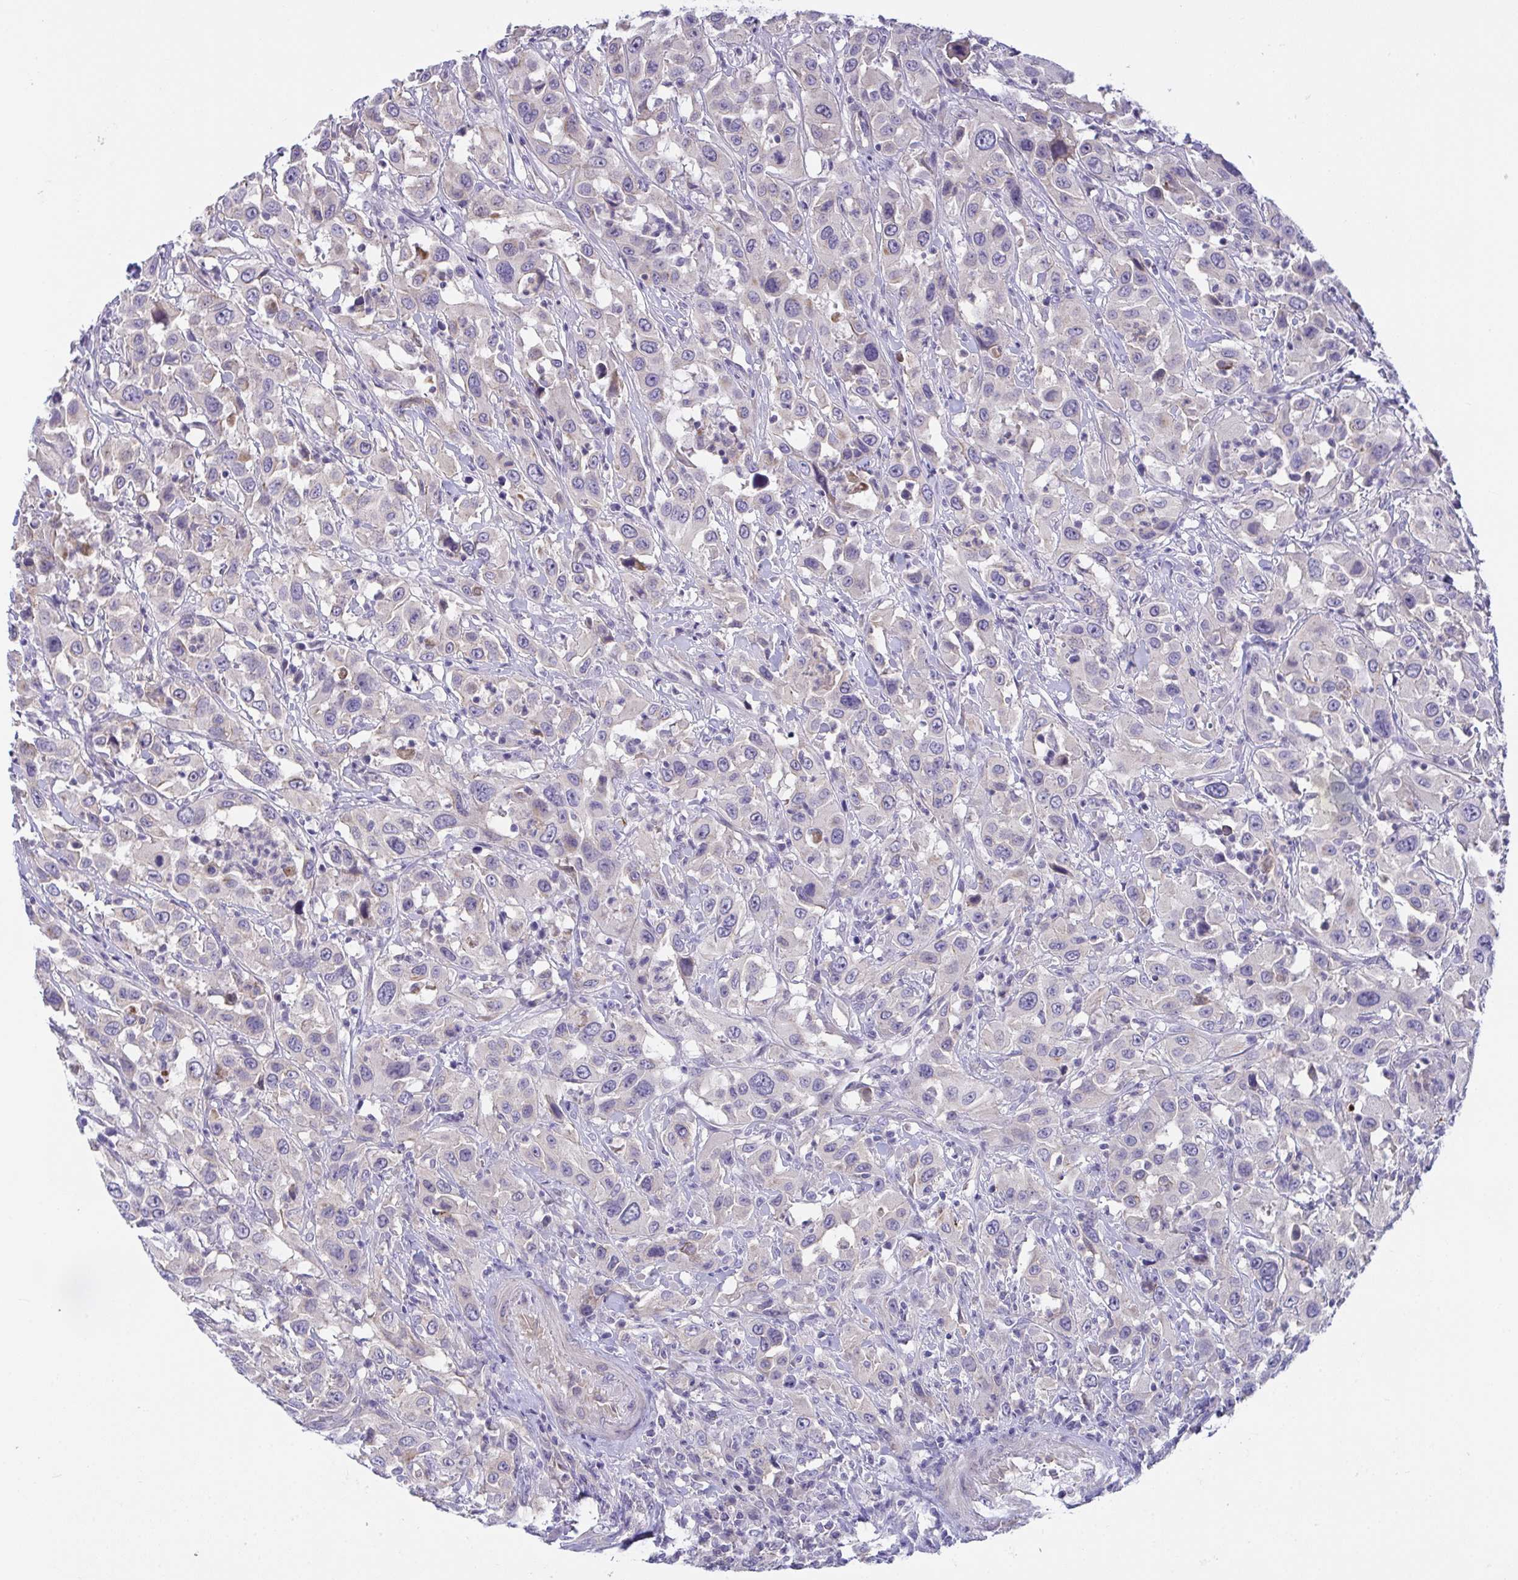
{"staining": {"intensity": "negative", "quantity": "none", "location": "none"}, "tissue": "urothelial cancer", "cell_type": "Tumor cells", "image_type": "cancer", "snomed": [{"axis": "morphology", "description": "Urothelial carcinoma, High grade"}, {"axis": "topography", "description": "Urinary bladder"}], "caption": "This is an immunohistochemistry (IHC) histopathology image of urothelial cancer. There is no positivity in tumor cells.", "gene": "RHOXF1", "patient": {"sex": "male", "age": 61}}